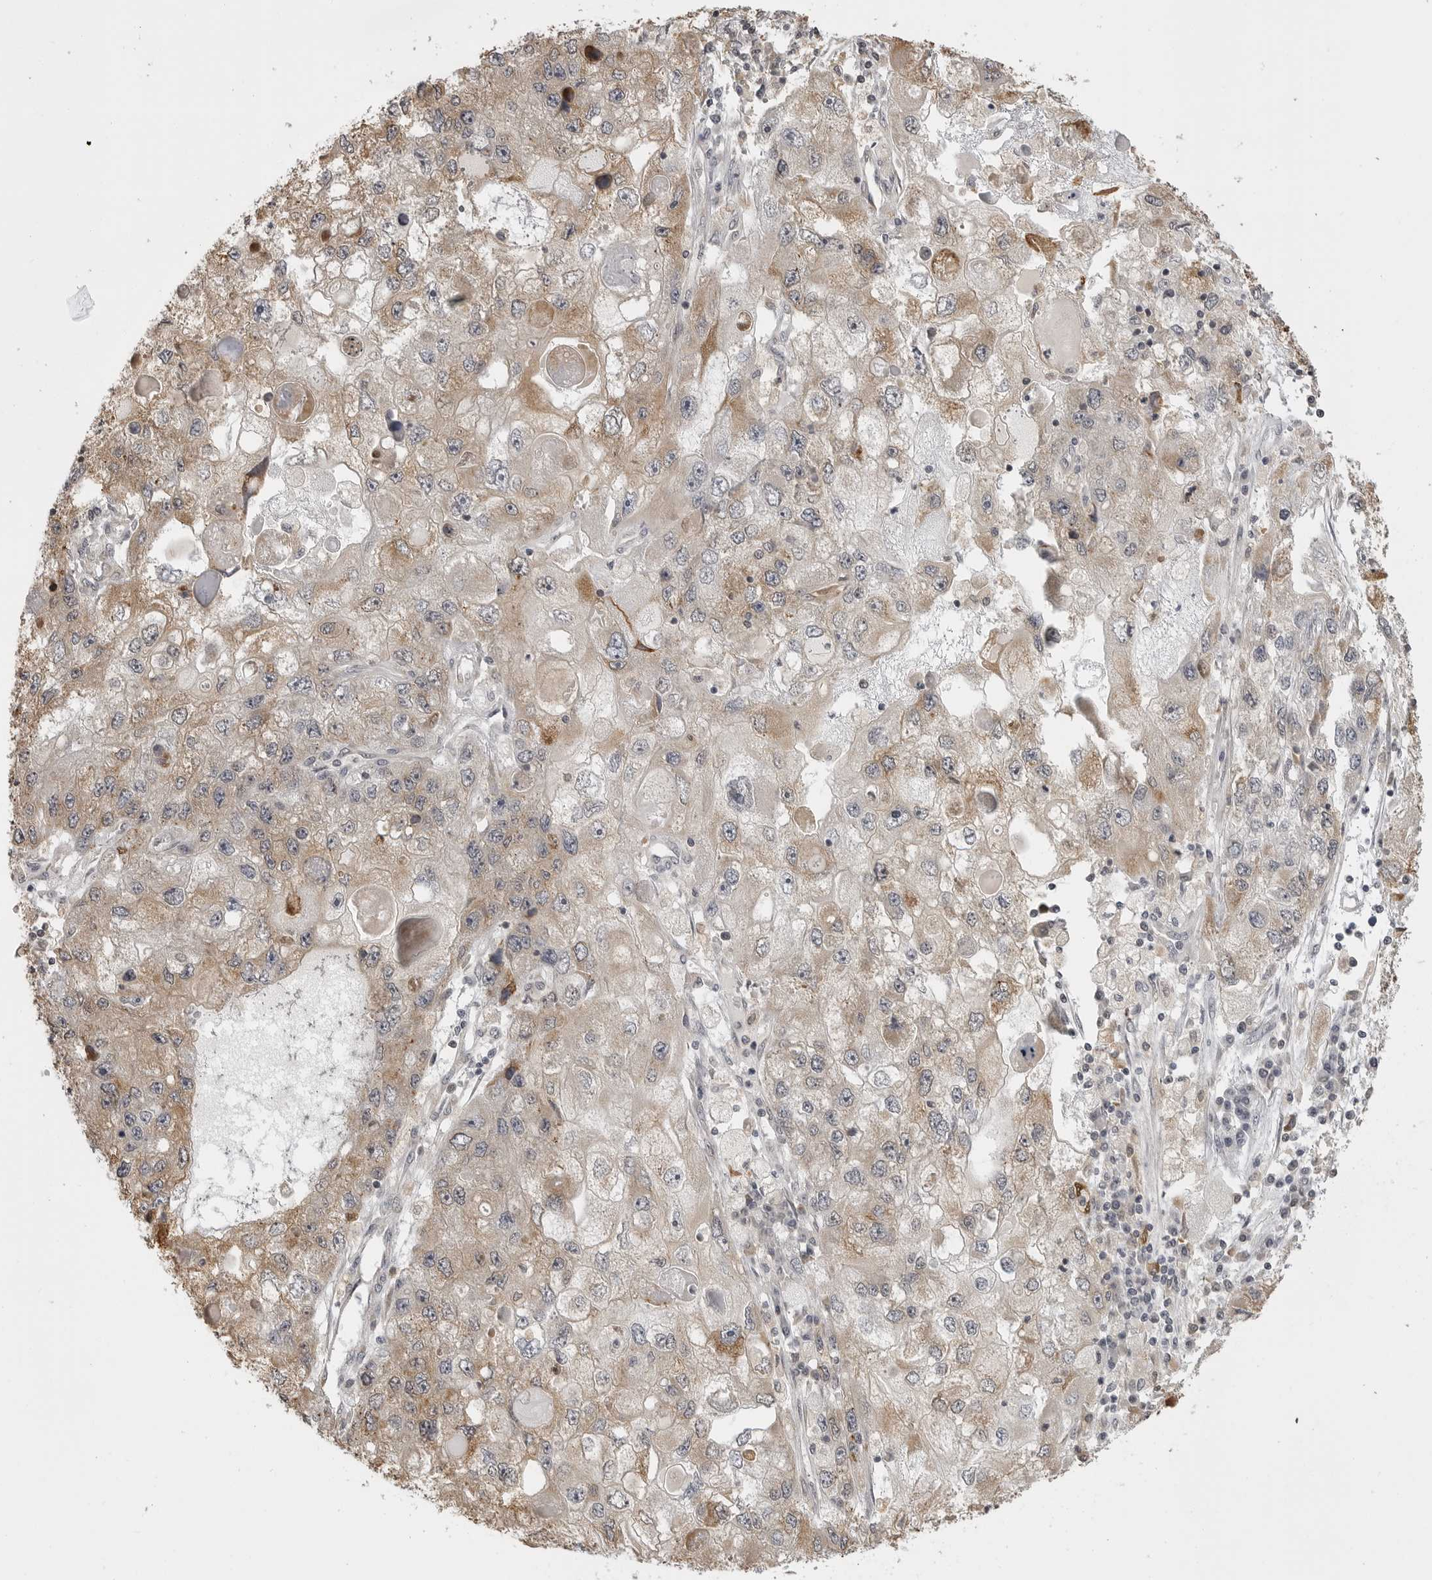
{"staining": {"intensity": "weak", "quantity": "25%-75%", "location": "cytoplasmic/membranous"}, "tissue": "endometrial cancer", "cell_type": "Tumor cells", "image_type": "cancer", "snomed": [{"axis": "morphology", "description": "Adenocarcinoma, NOS"}, {"axis": "topography", "description": "Endometrium"}], "caption": "Endometrial cancer stained for a protein shows weak cytoplasmic/membranous positivity in tumor cells.", "gene": "IDO1", "patient": {"sex": "female", "age": 49}}